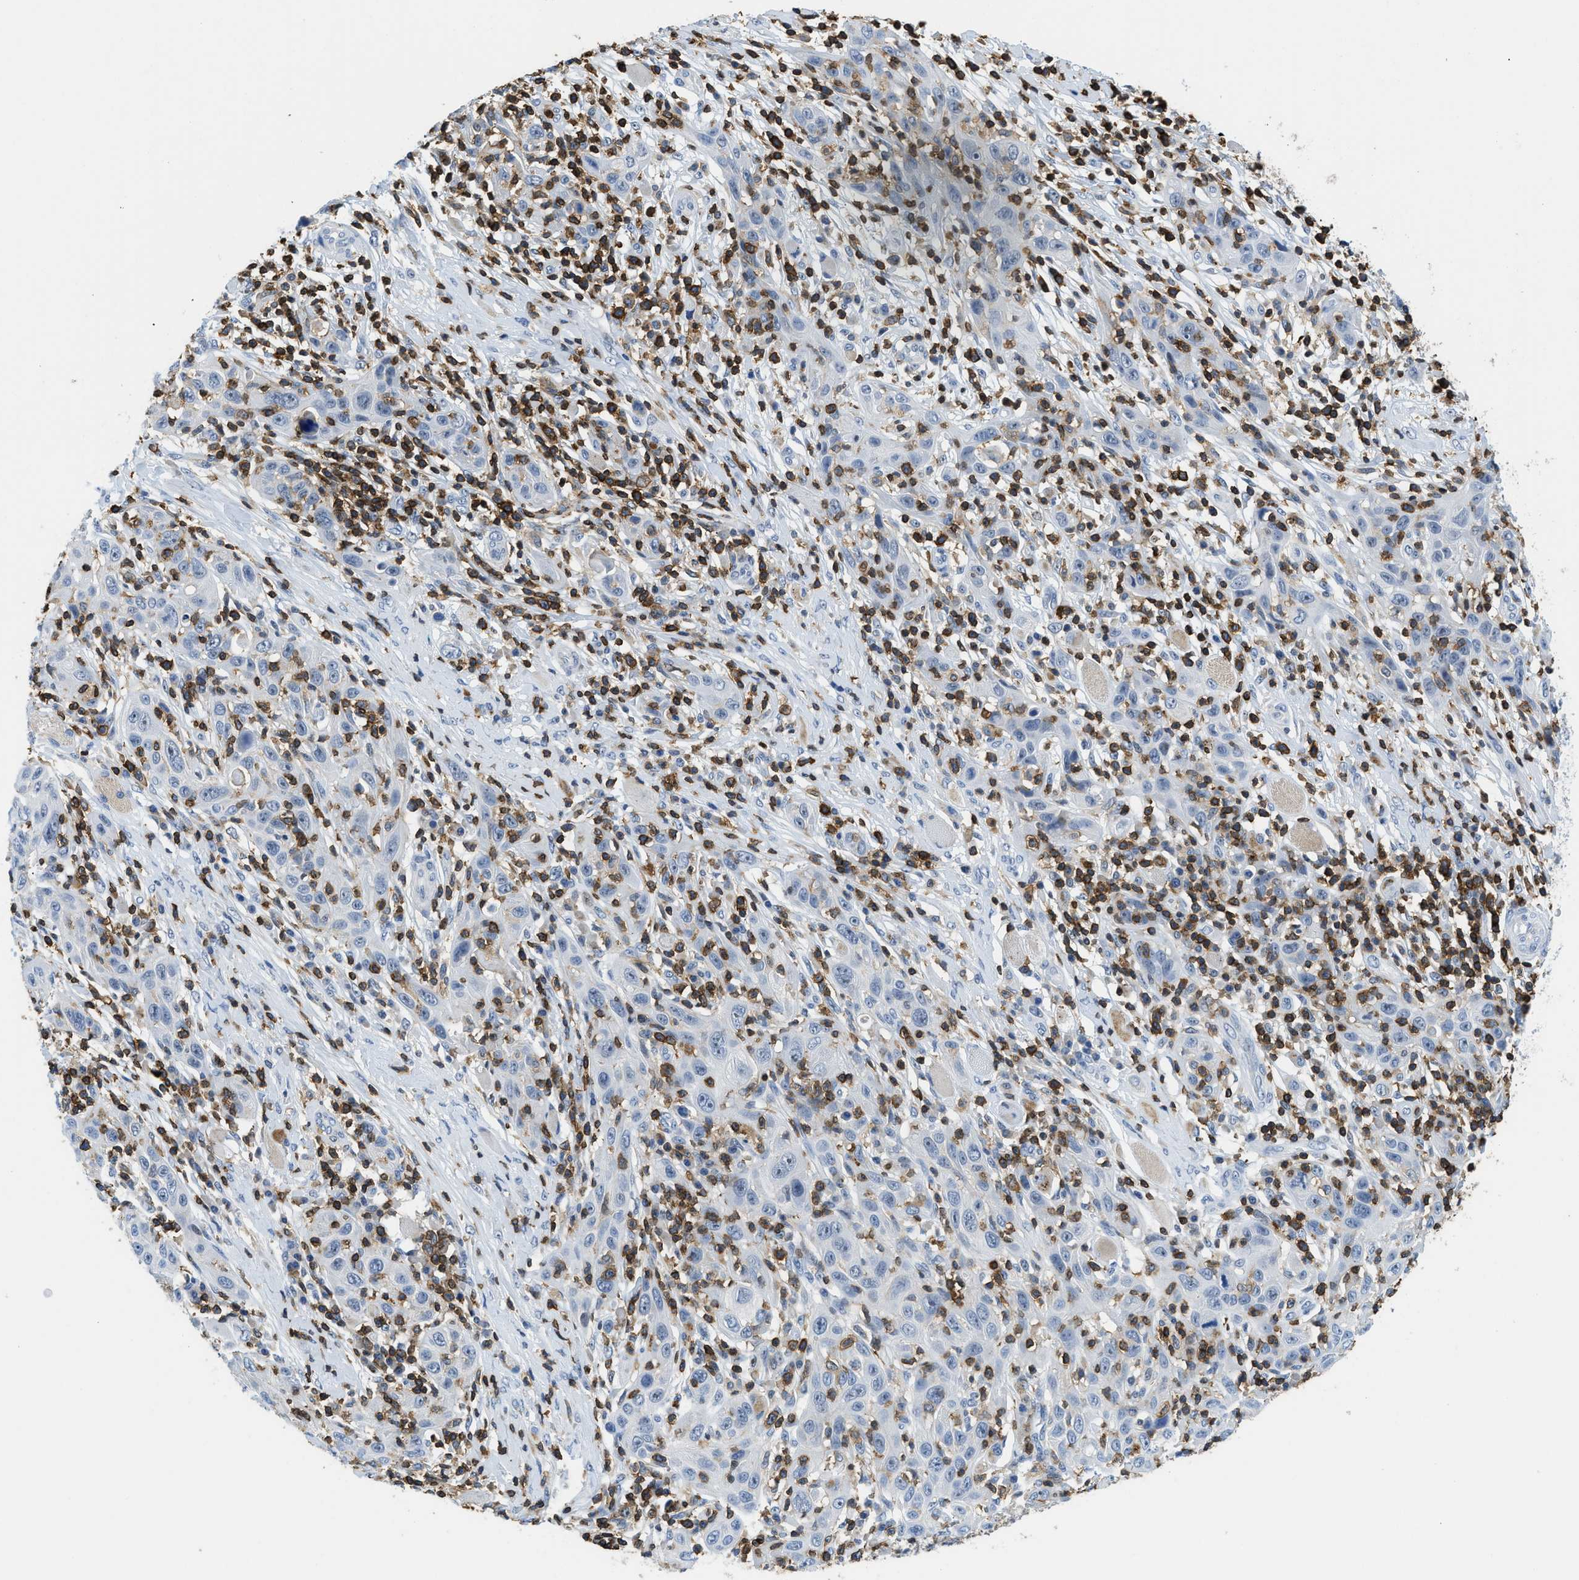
{"staining": {"intensity": "negative", "quantity": "none", "location": "none"}, "tissue": "skin cancer", "cell_type": "Tumor cells", "image_type": "cancer", "snomed": [{"axis": "morphology", "description": "Squamous cell carcinoma, NOS"}, {"axis": "topography", "description": "Skin"}], "caption": "Immunohistochemical staining of human skin squamous cell carcinoma reveals no significant positivity in tumor cells.", "gene": "FAM151A", "patient": {"sex": "female", "age": 88}}